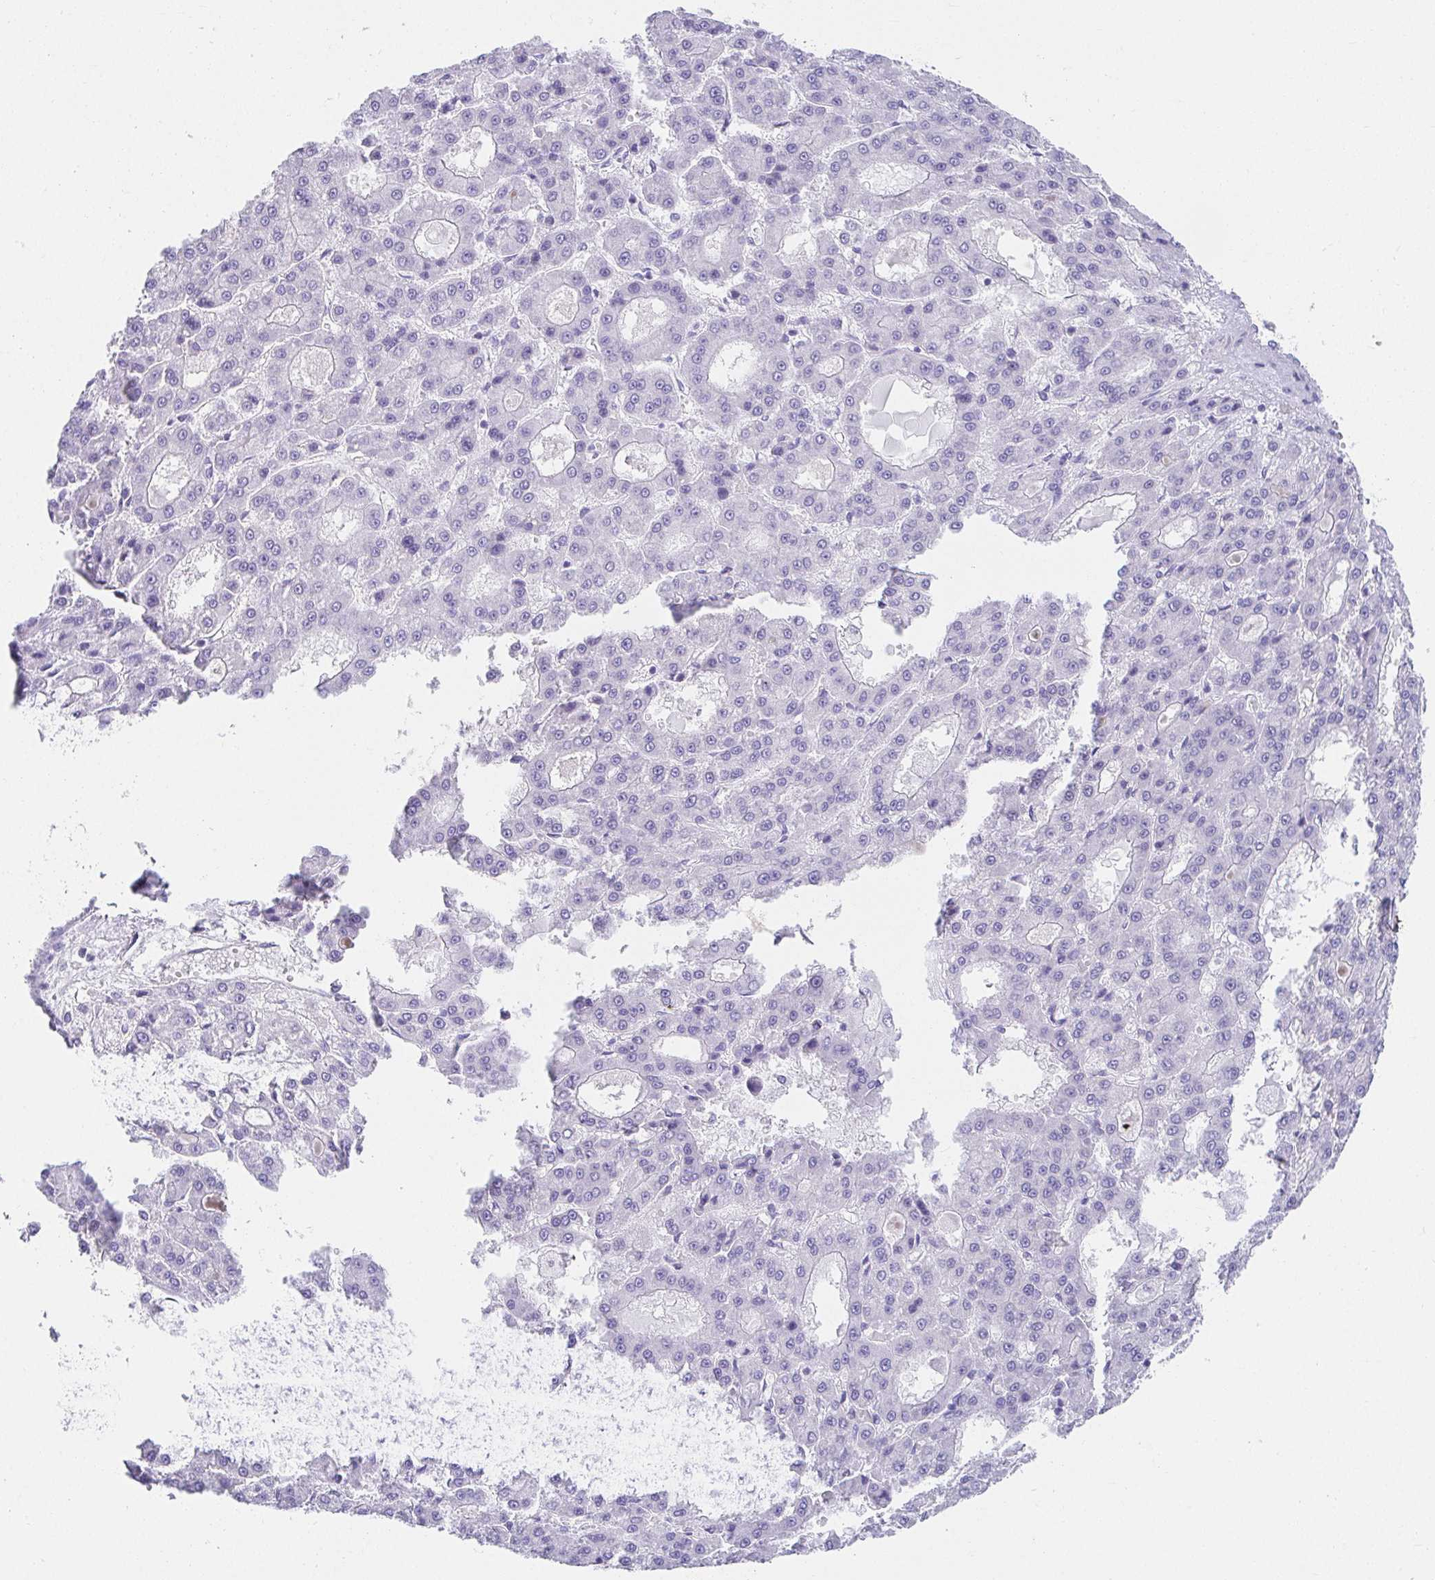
{"staining": {"intensity": "negative", "quantity": "none", "location": "none"}, "tissue": "liver cancer", "cell_type": "Tumor cells", "image_type": "cancer", "snomed": [{"axis": "morphology", "description": "Carcinoma, Hepatocellular, NOS"}, {"axis": "topography", "description": "Liver"}], "caption": "Photomicrograph shows no significant protein expression in tumor cells of liver cancer (hepatocellular carcinoma).", "gene": "VGLL1", "patient": {"sex": "male", "age": 70}}